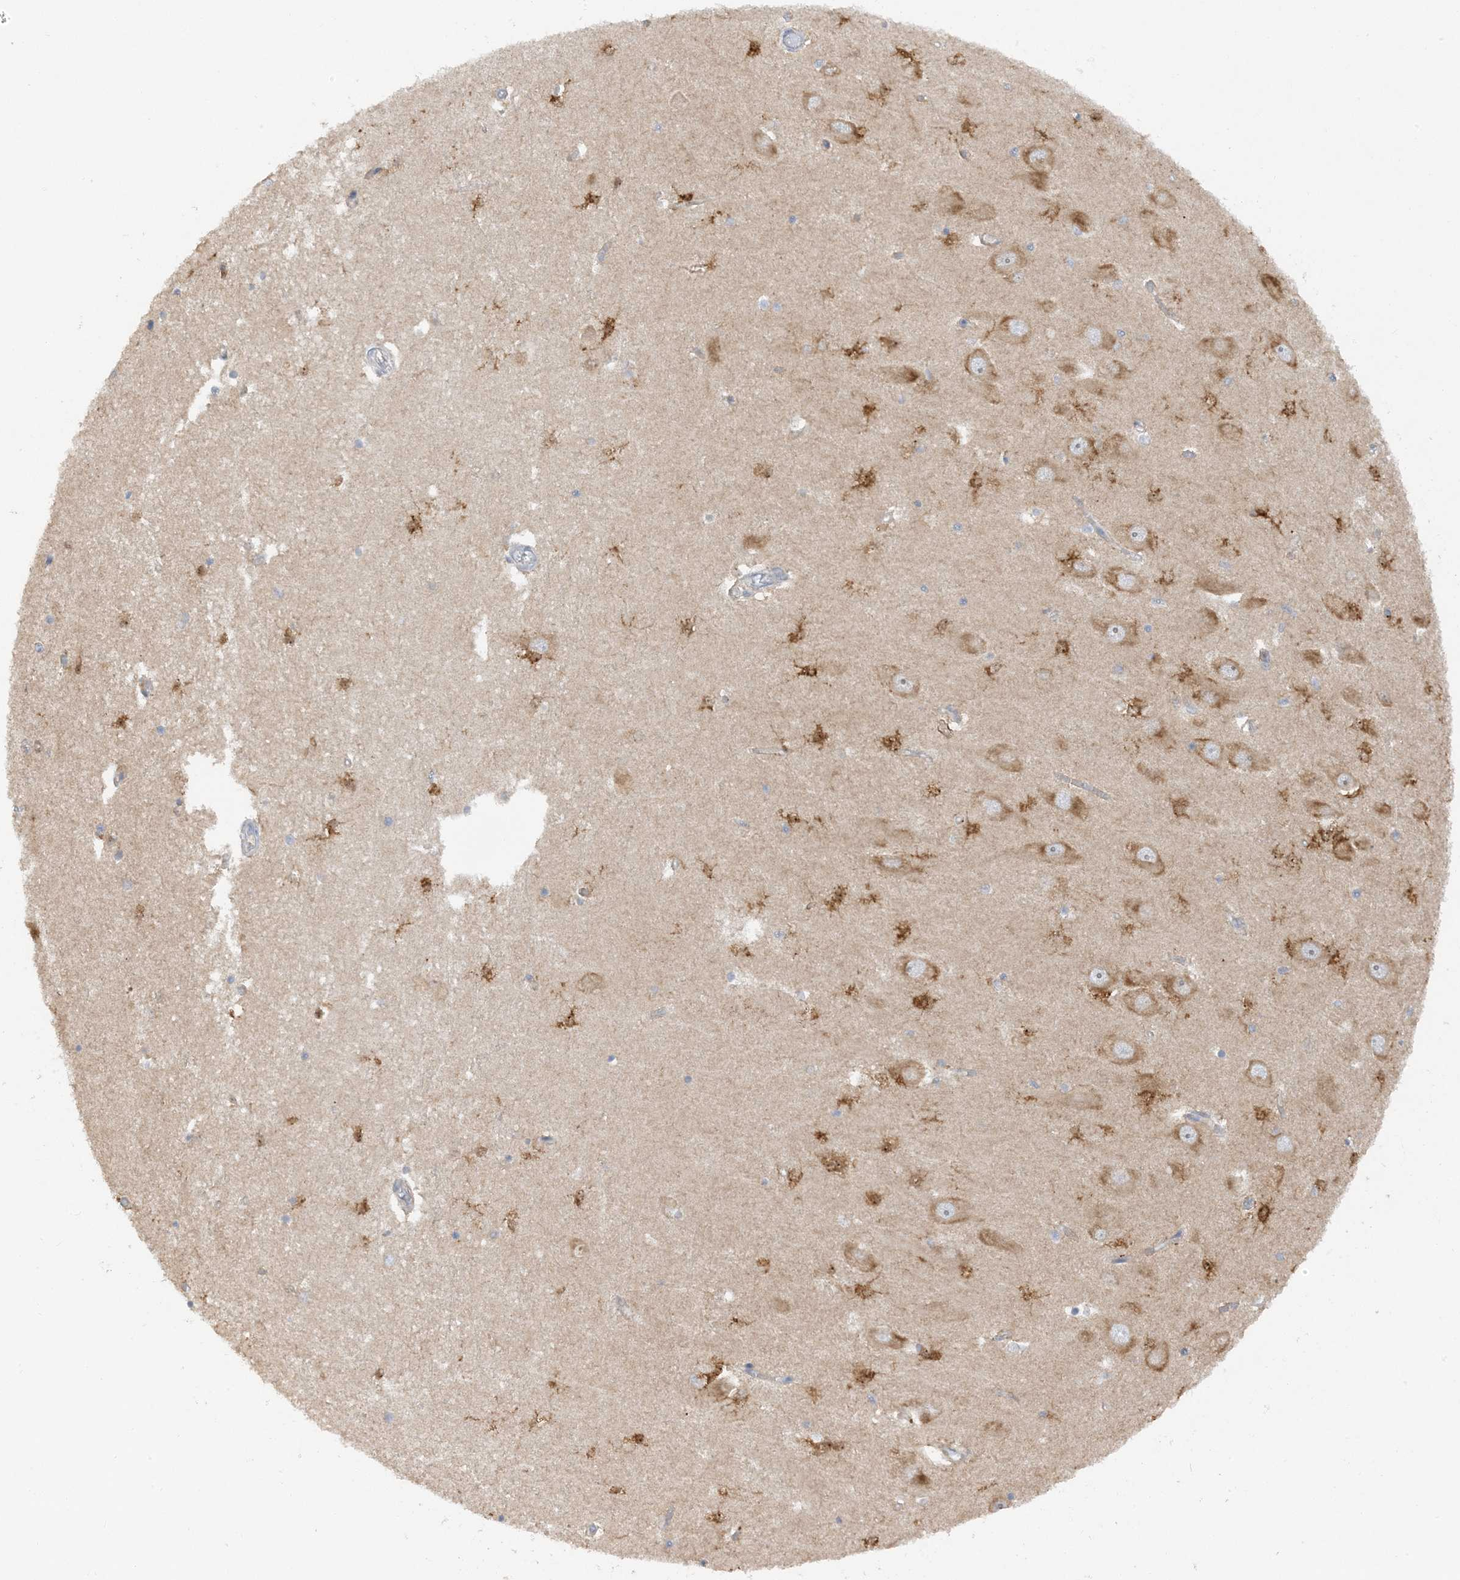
{"staining": {"intensity": "moderate", "quantity": "<25%", "location": "cytoplasmic/membranous,nuclear"}, "tissue": "hippocampus", "cell_type": "Glial cells", "image_type": "normal", "snomed": [{"axis": "morphology", "description": "Normal tissue, NOS"}, {"axis": "topography", "description": "Hippocampus"}], "caption": "Moderate cytoplasmic/membranous,nuclear staining for a protein is identified in approximately <25% of glial cells of unremarkable hippocampus using immunohistochemistry (IHC).", "gene": "PHACTR2", "patient": {"sex": "male", "age": 45}}